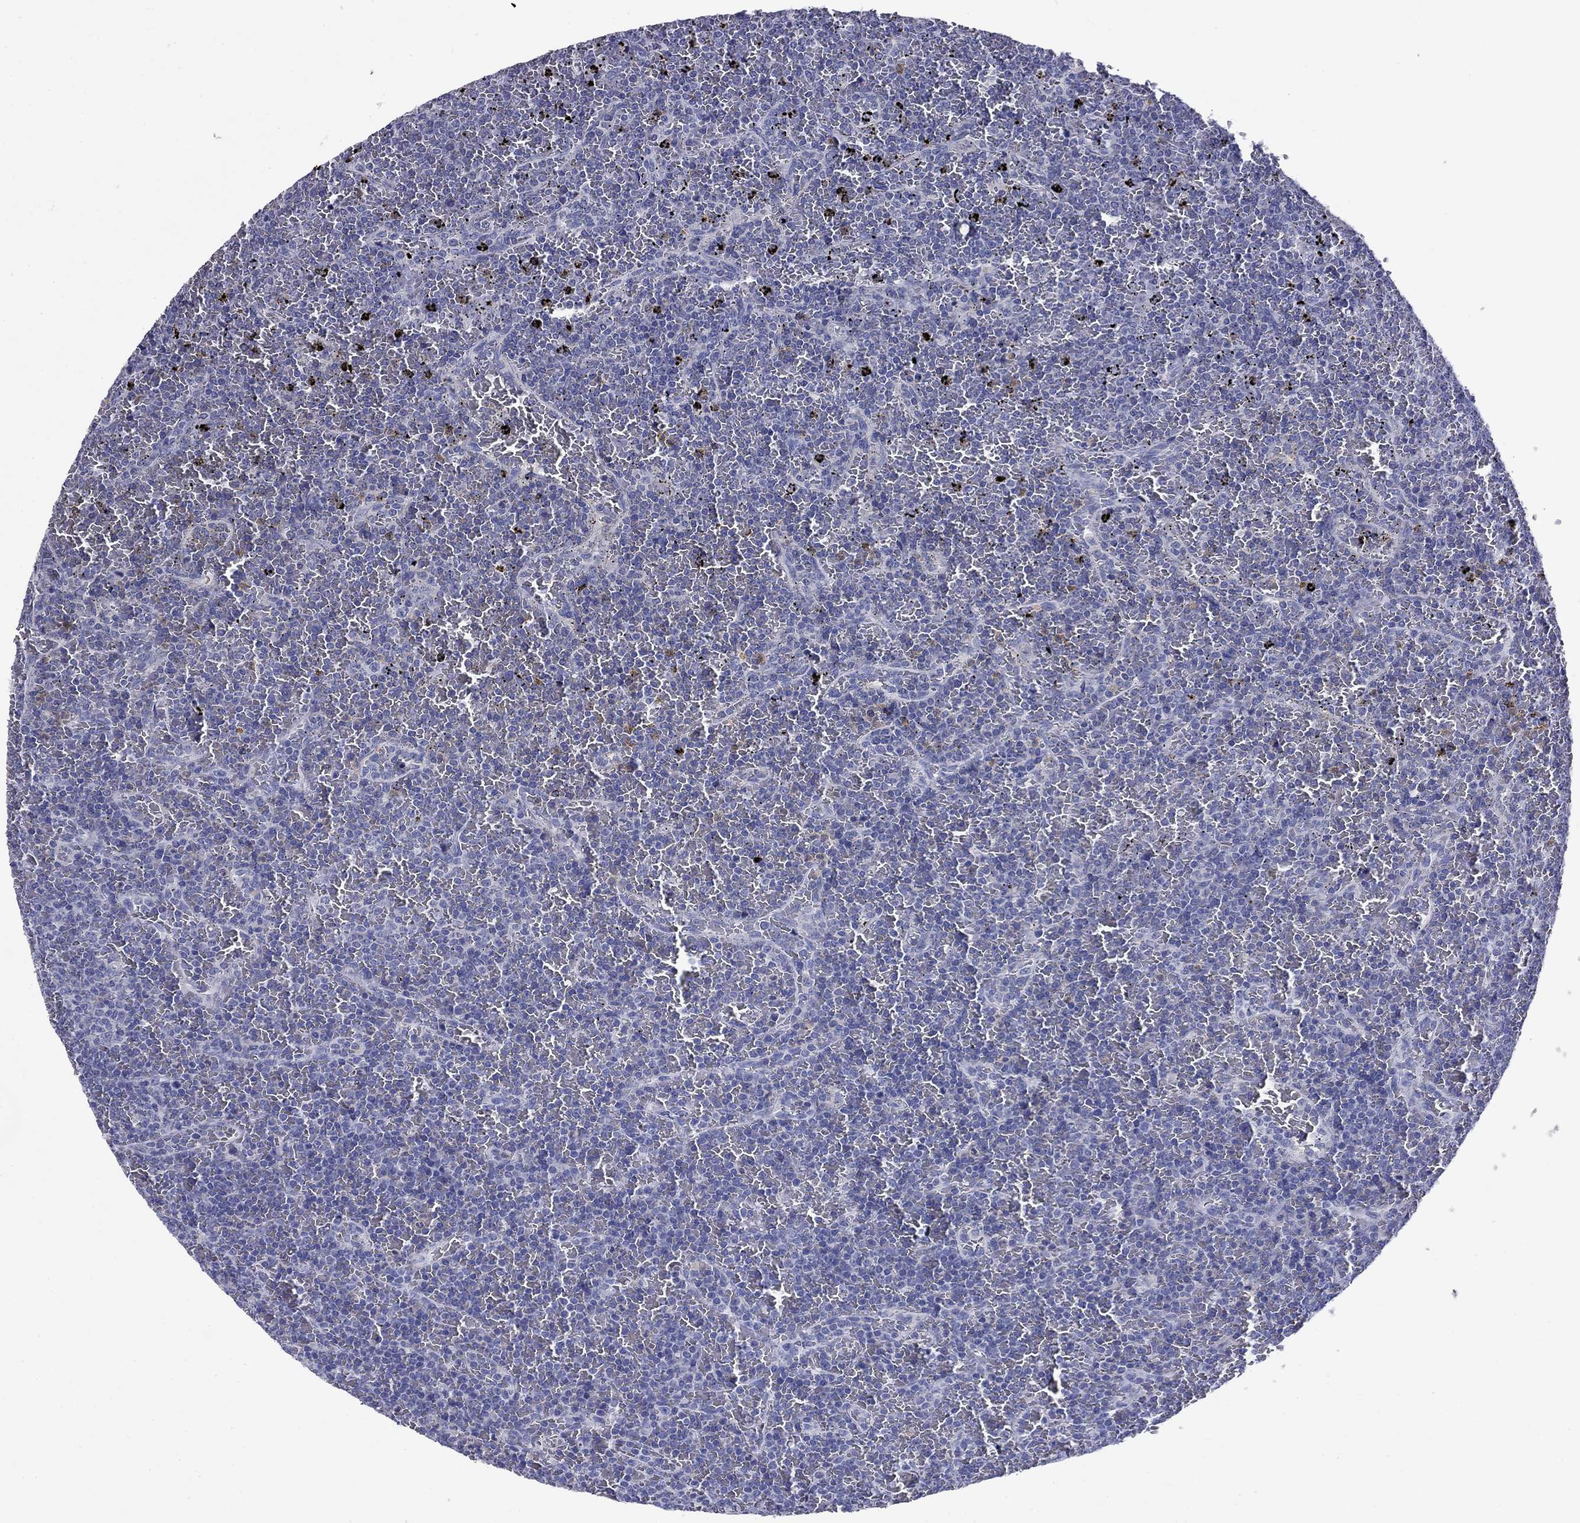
{"staining": {"intensity": "negative", "quantity": "none", "location": "none"}, "tissue": "lymphoma", "cell_type": "Tumor cells", "image_type": "cancer", "snomed": [{"axis": "morphology", "description": "Malignant lymphoma, non-Hodgkin's type, Low grade"}, {"axis": "topography", "description": "Spleen"}], "caption": "High power microscopy histopathology image of an immunohistochemistry photomicrograph of lymphoma, revealing no significant positivity in tumor cells.", "gene": "CFAP119", "patient": {"sex": "female", "age": 77}}